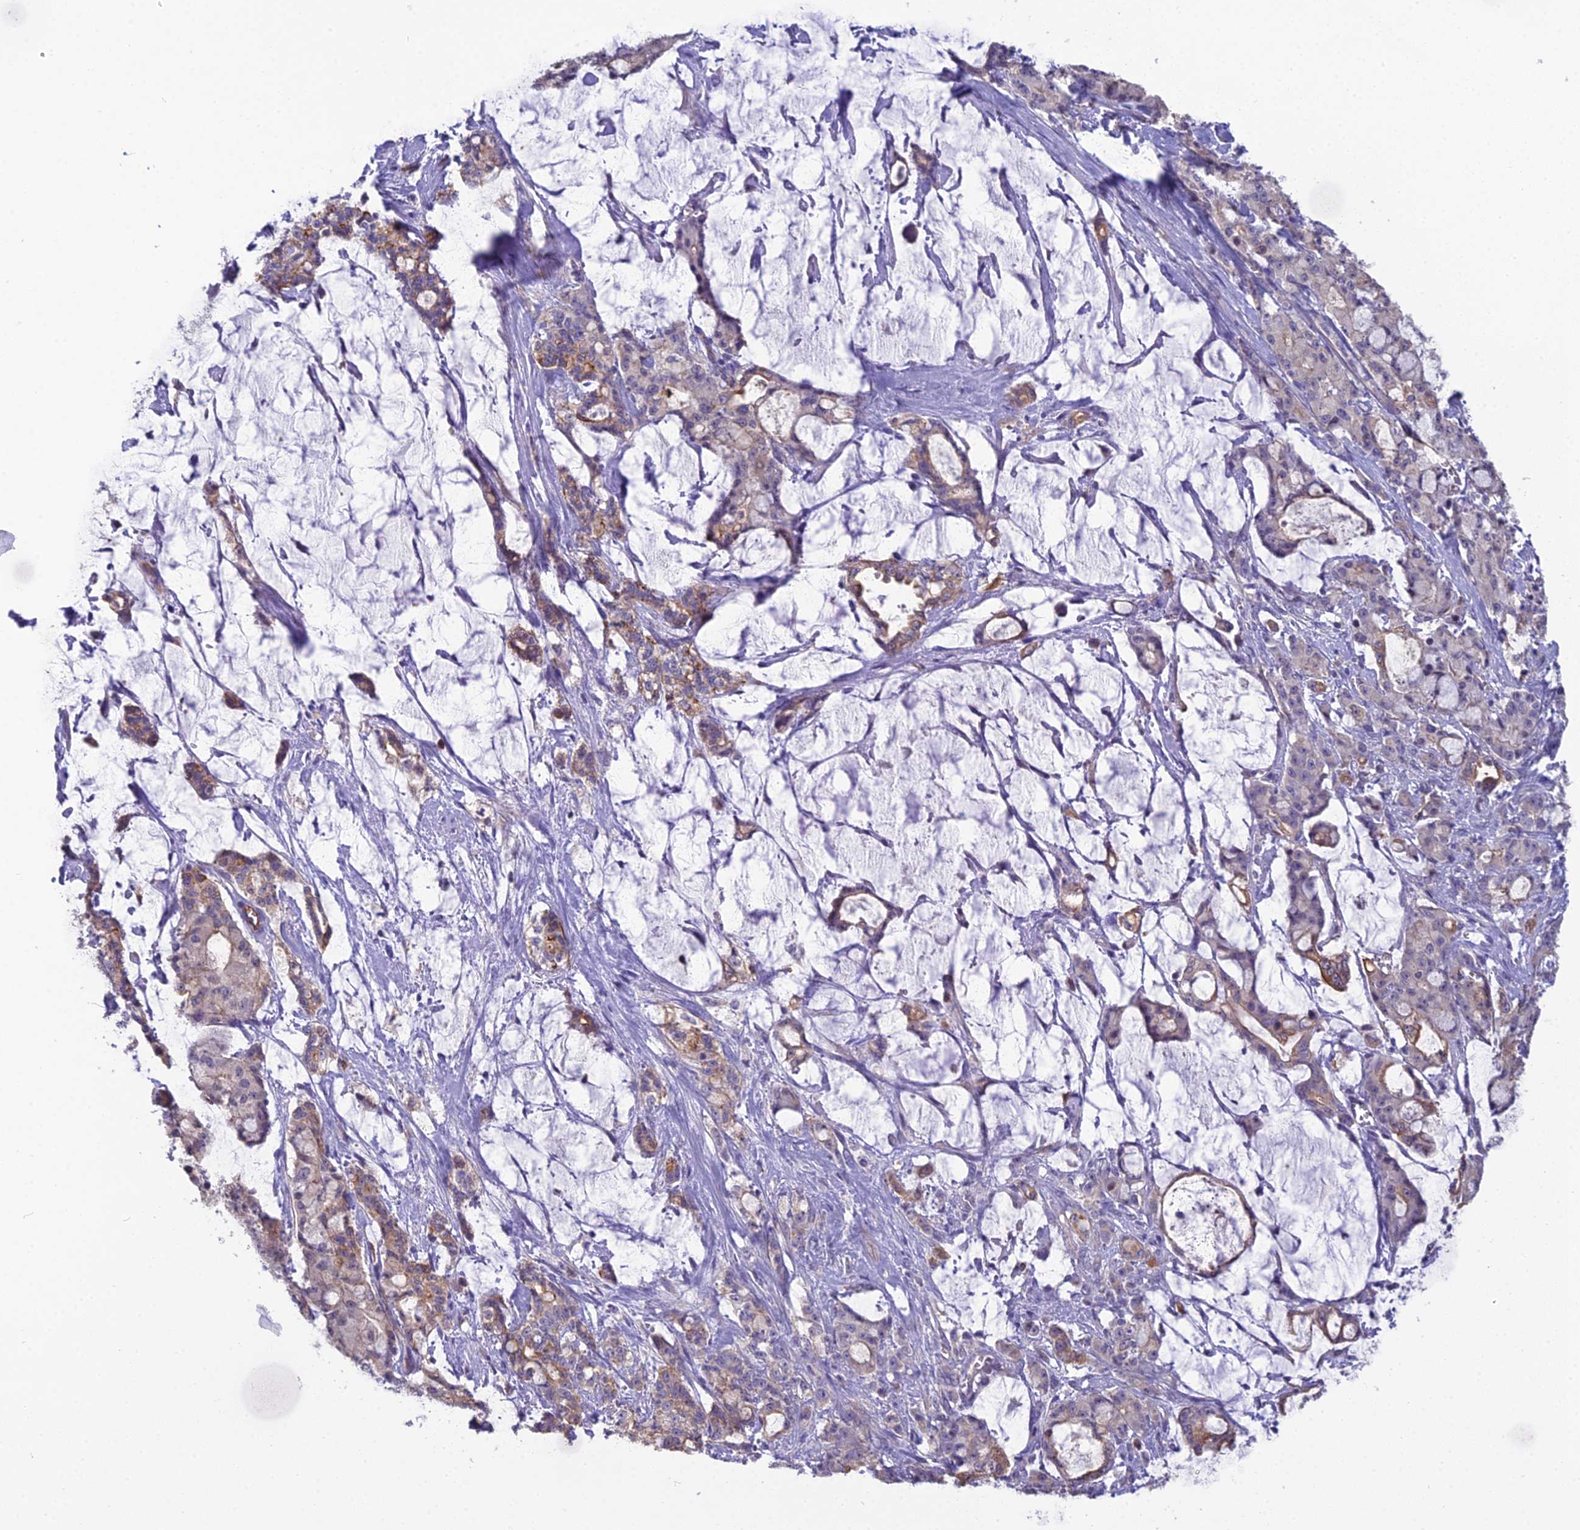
{"staining": {"intensity": "weak", "quantity": "25%-75%", "location": "cytoplasmic/membranous"}, "tissue": "pancreatic cancer", "cell_type": "Tumor cells", "image_type": "cancer", "snomed": [{"axis": "morphology", "description": "Adenocarcinoma, NOS"}, {"axis": "topography", "description": "Pancreas"}], "caption": "The image reveals staining of adenocarcinoma (pancreatic), revealing weak cytoplasmic/membranous protein positivity (brown color) within tumor cells.", "gene": "CFAP47", "patient": {"sex": "female", "age": 73}}